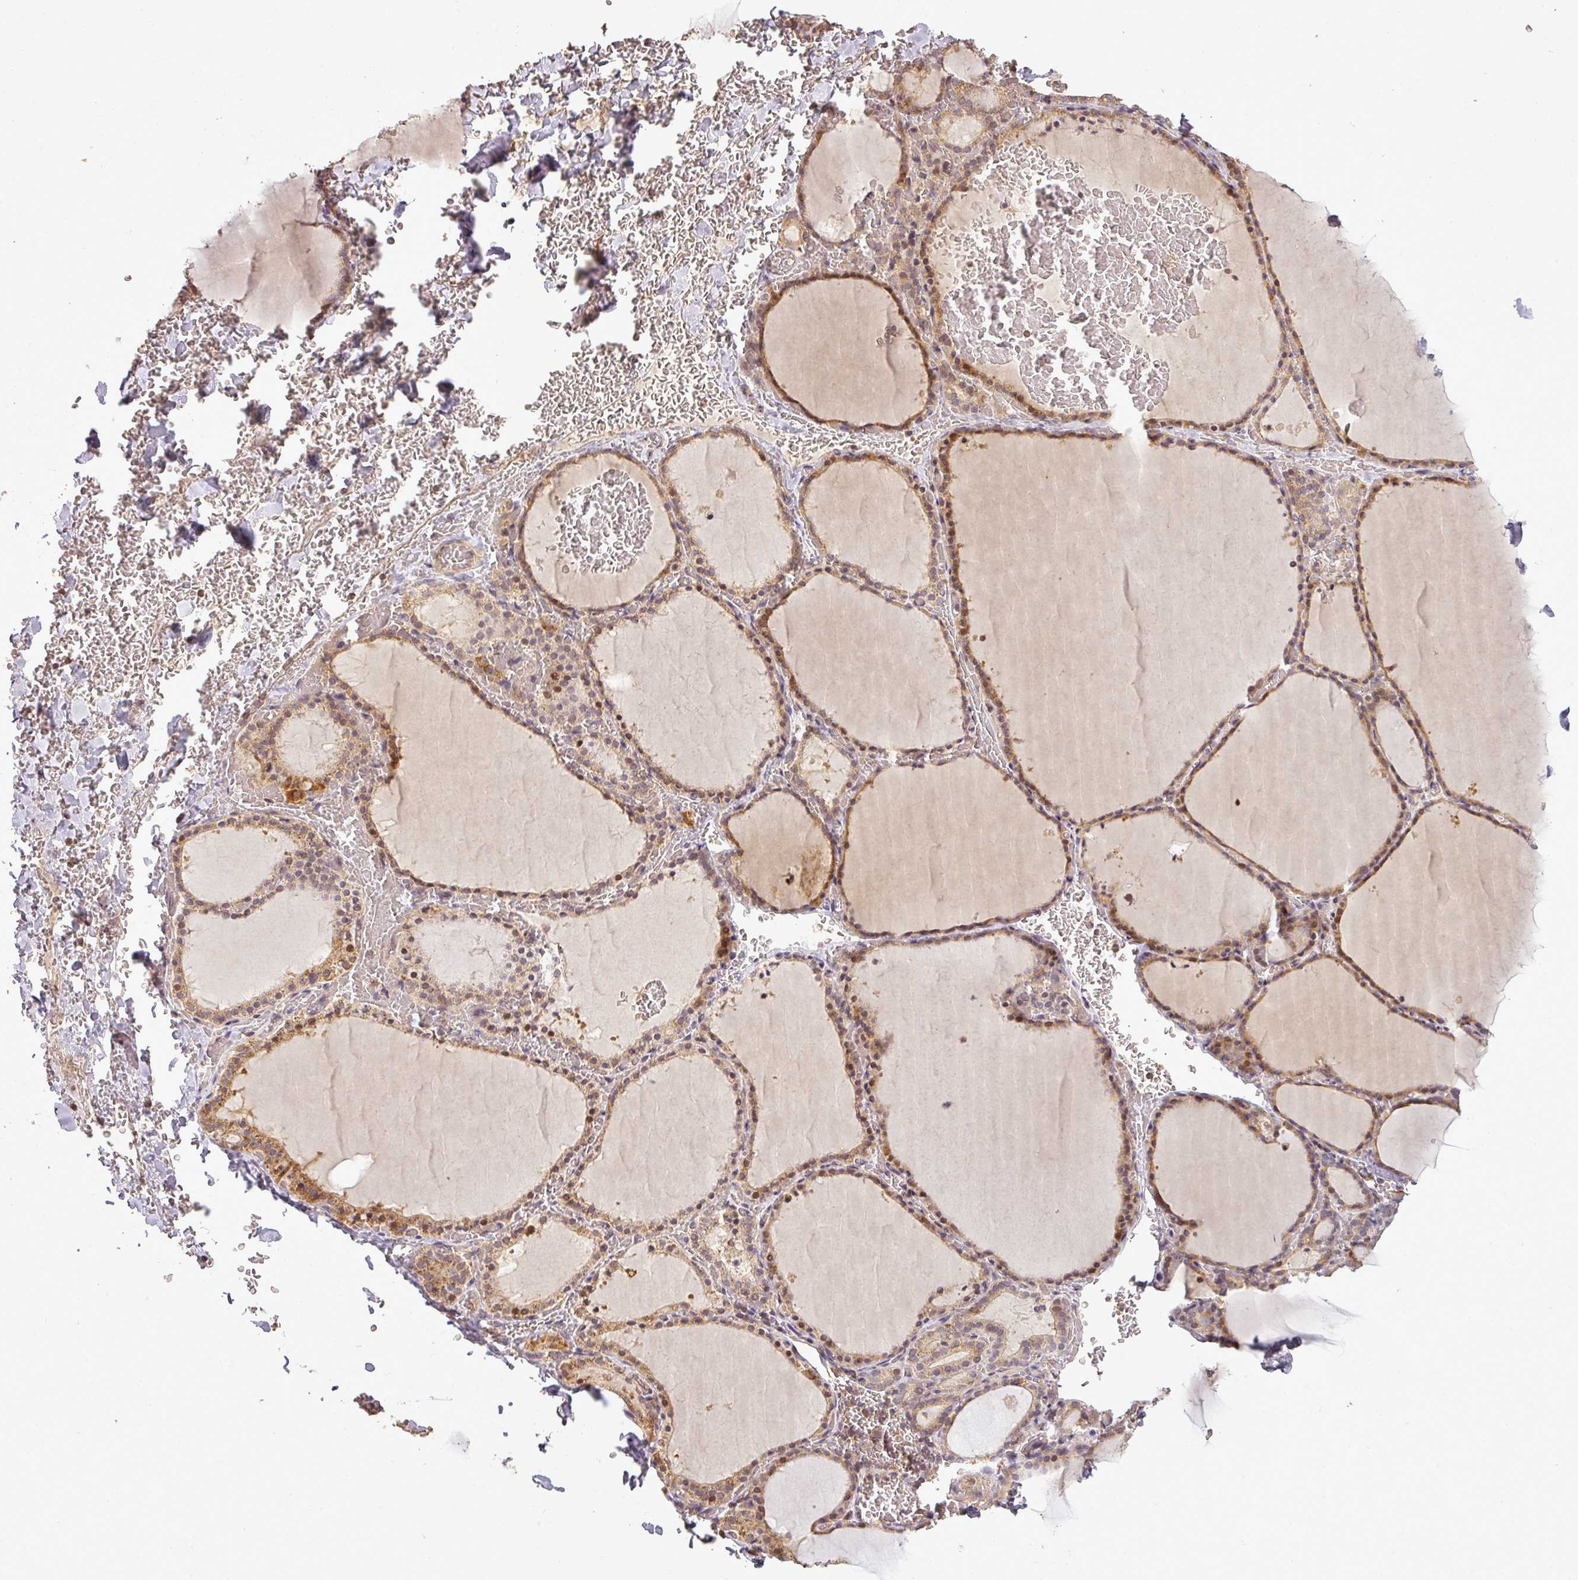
{"staining": {"intensity": "moderate", "quantity": ">75%", "location": "cytoplasmic/membranous,nuclear"}, "tissue": "thyroid gland", "cell_type": "Glandular cells", "image_type": "normal", "snomed": [{"axis": "morphology", "description": "Normal tissue, NOS"}, {"axis": "topography", "description": "Thyroid gland"}], "caption": "Immunohistochemistry (IHC) (DAB (3,3'-diaminobenzidine)) staining of unremarkable thyroid gland demonstrates moderate cytoplasmic/membranous,nuclear protein staining in about >75% of glandular cells.", "gene": "FAIM", "patient": {"sex": "female", "age": 39}}